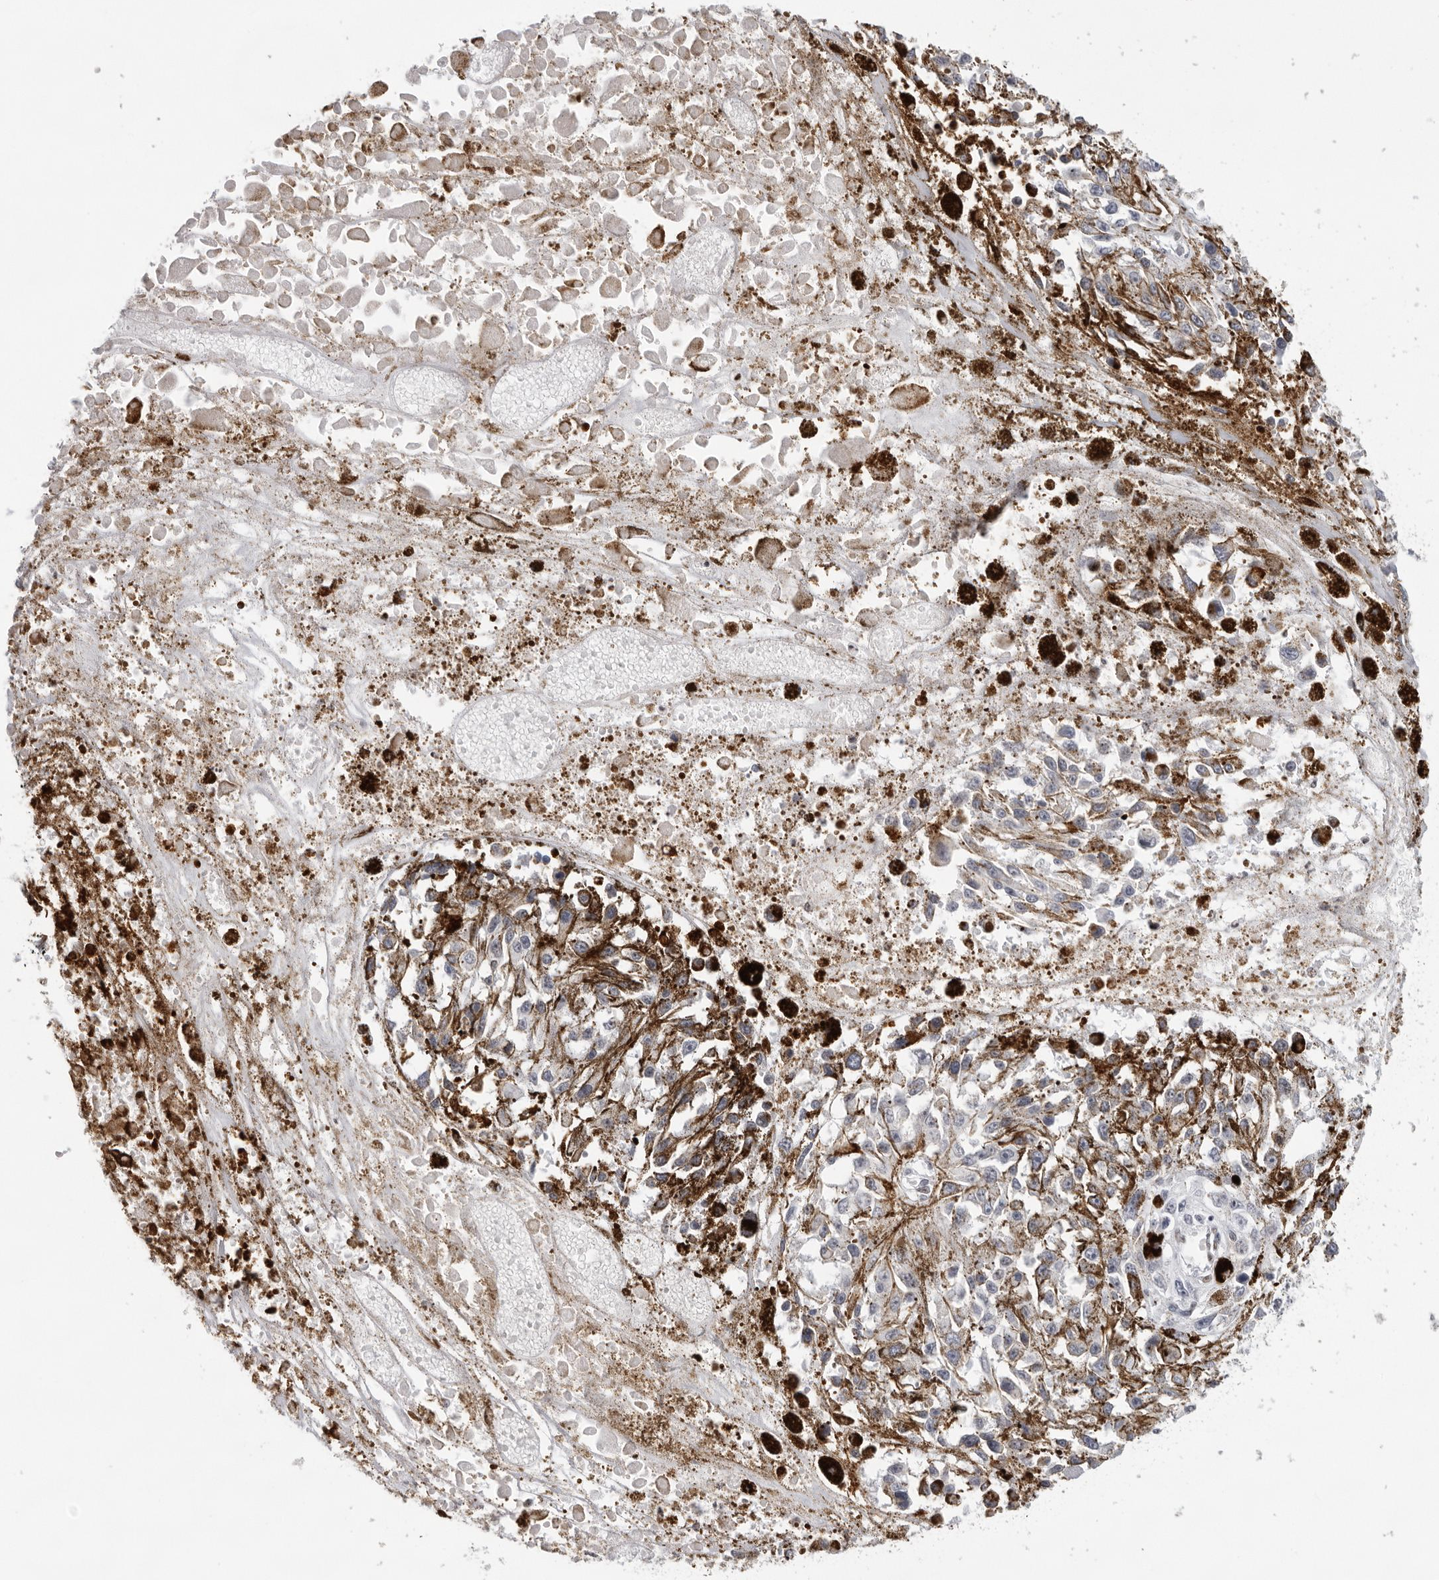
{"staining": {"intensity": "negative", "quantity": "none", "location": "none"}, "tissue": "melanoma", "cell_type": "Tumor cells", "image_type": "cancer", "snomed": [{"axis": "morphology", "description": "Malignant melanoma, Metastatic site"}, {"axis": "topography", "description": "Lymph node"}], "caption": "A high-resolution photomicrograph shows immunohistochemistry staining of malignant melanoma (metastatic site), which reveals no significant expression in tumor cells.", "gene": "OGG1", "patient": {"sex": "male", "age": 59}}